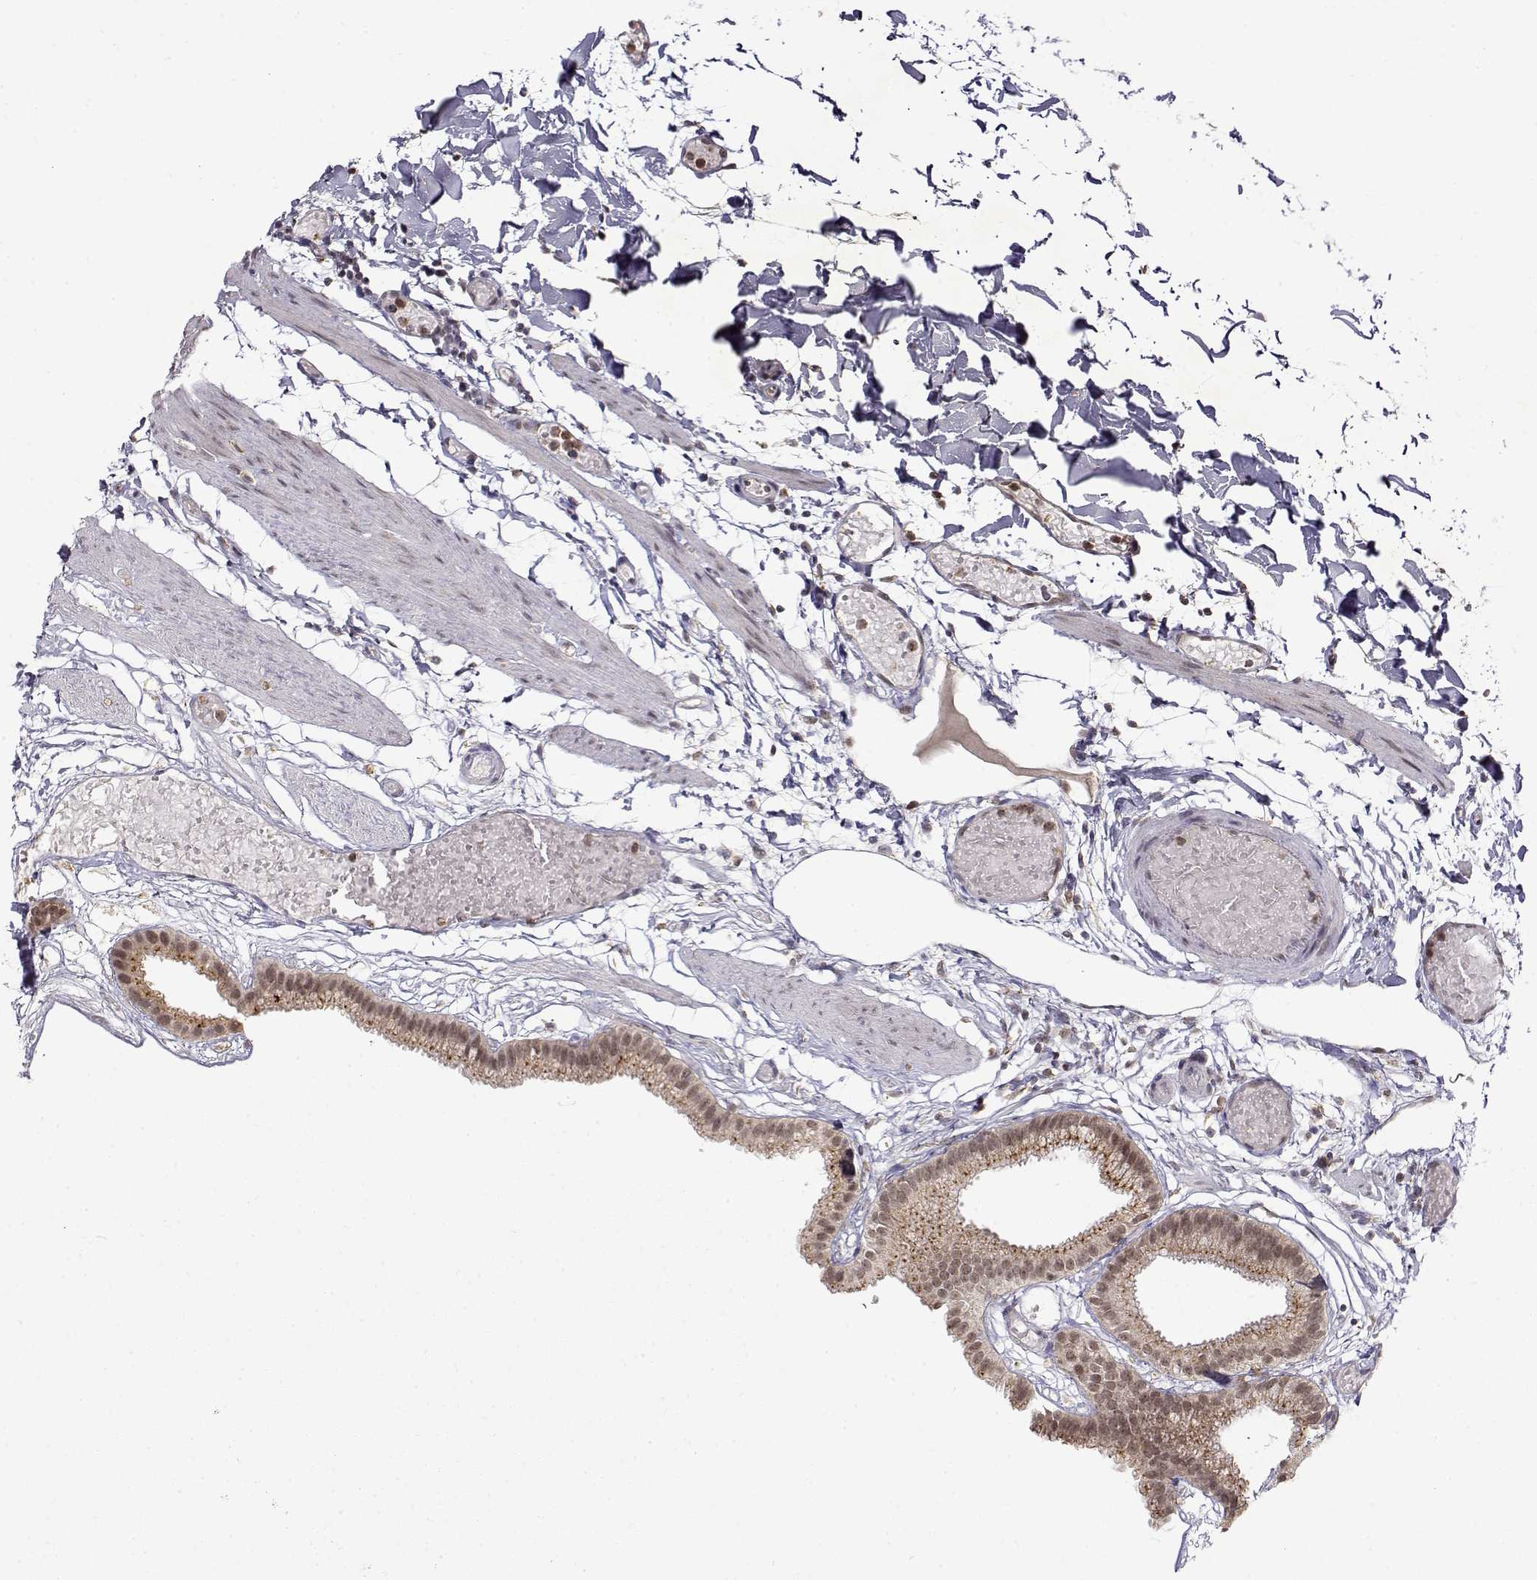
{"staining": {"intensity": "moderate", "quantity": ">75%", "location": "cytoplasmic/membranous"}, "tissue": "gallbladder", "cell_type": "Glandular cells", "image_type": "normal", "snomed": [{"axis": "morphology", "description": "Normal tissue, NOS"}, {"axis": "topography", "description": "Gallbladder"}], "caption": "Gallbladder stained with a protein marker displays moderate staining in glandular cells.", "gene": "RNF13", "patient": {"sex": "female", "age": 45}}